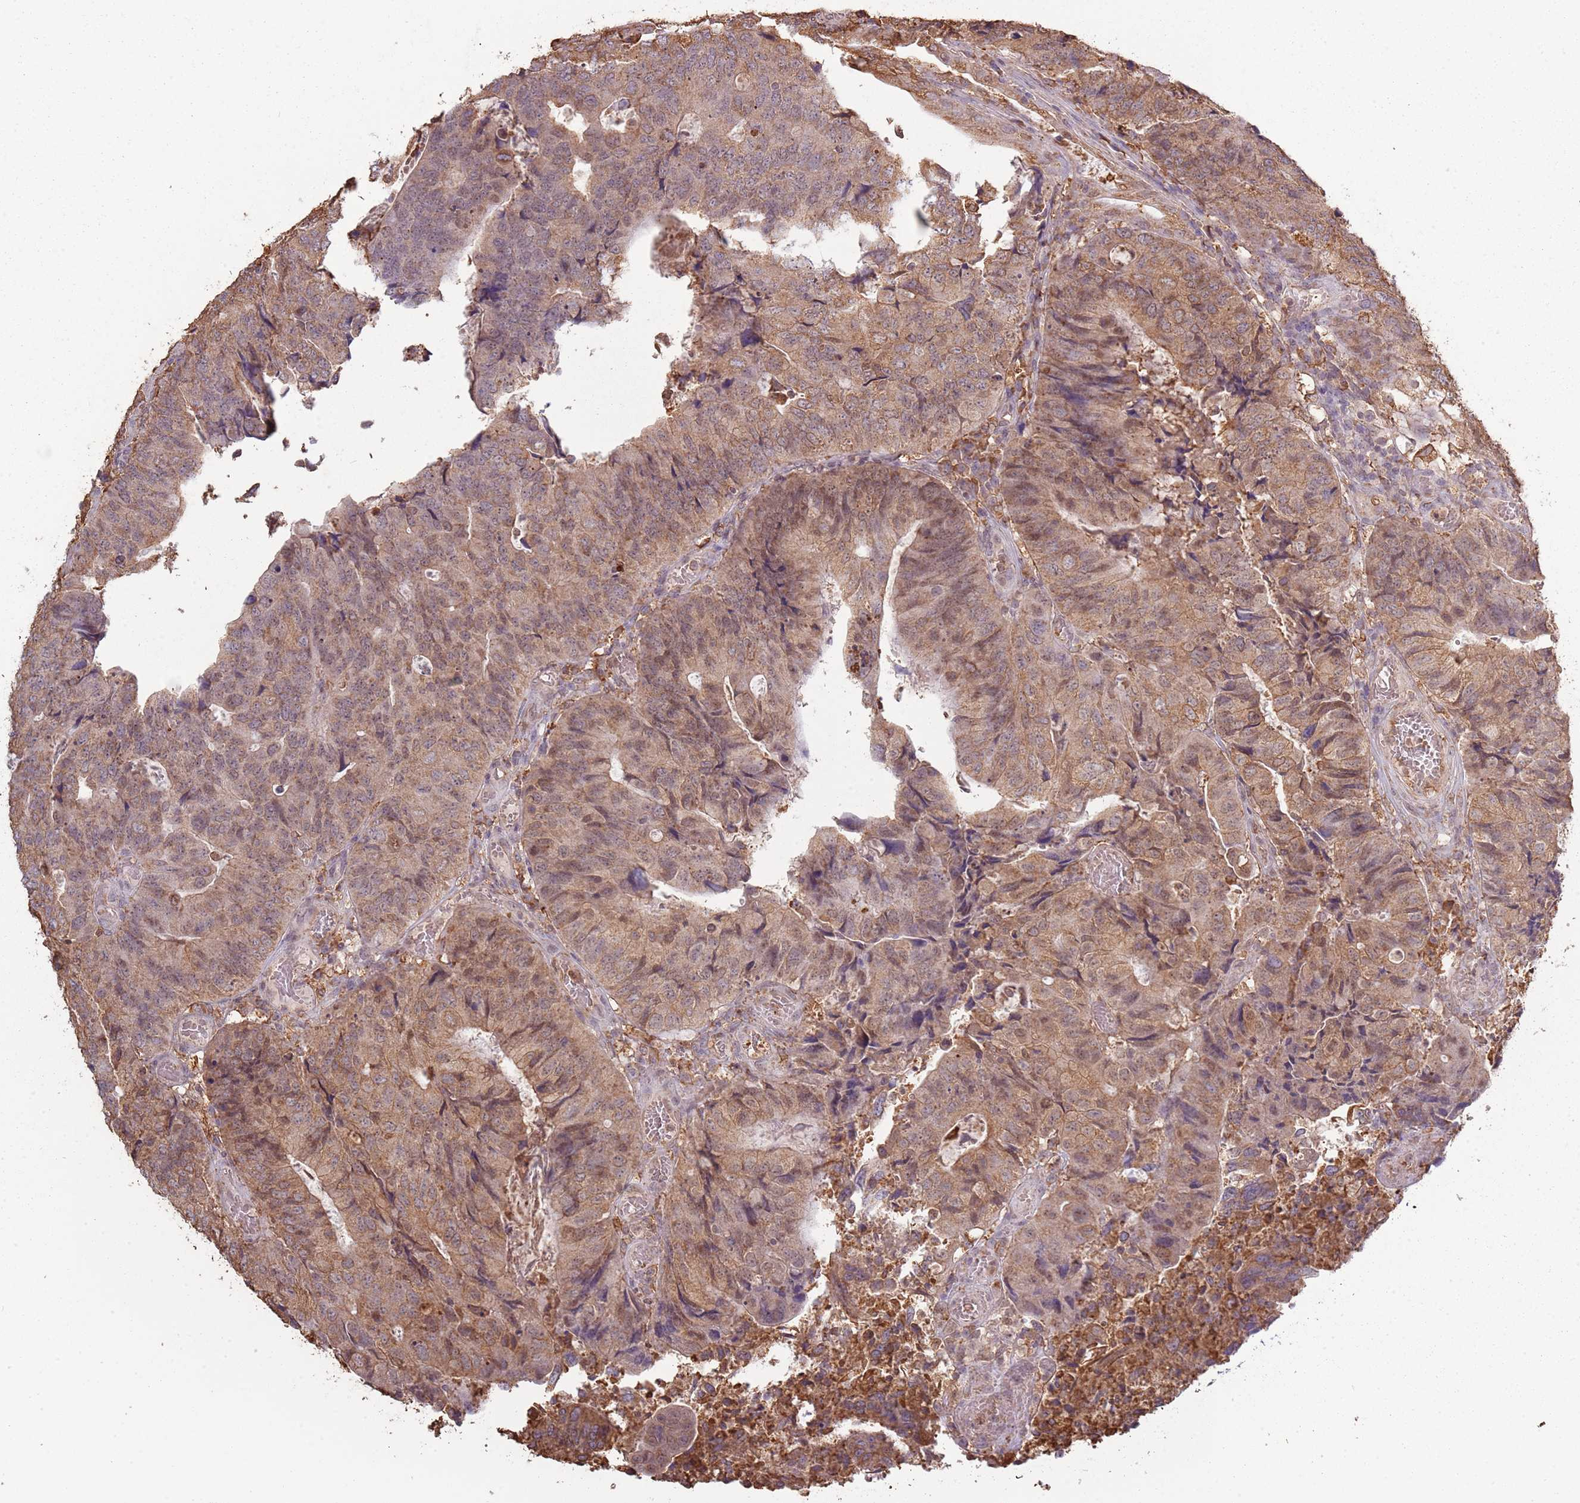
{"staining": {"intensity": "moderate", "quantity": ">75%", "location": "cytoplasmic/membranous,nuclear"}, "tissue": "colorectal cancer", "cell_type": "Tumor cells", "image_type": "cancer", "snomed": [{"axis": "morphology", "description": "Adenocarcinoma, NOS"}, {"axis": "topography", "description": "Colon"}], "caption": "Immunohistochemistry histopathology image of colorectal cancer stained for a protein (brown), which demonstrates medium levels of moderate cytoplasmic/membranous and nuclear staining in approximately >75% of tumor cells.", "gene": "ATOSB", "patient": {"sex": "female", "age": 67}}